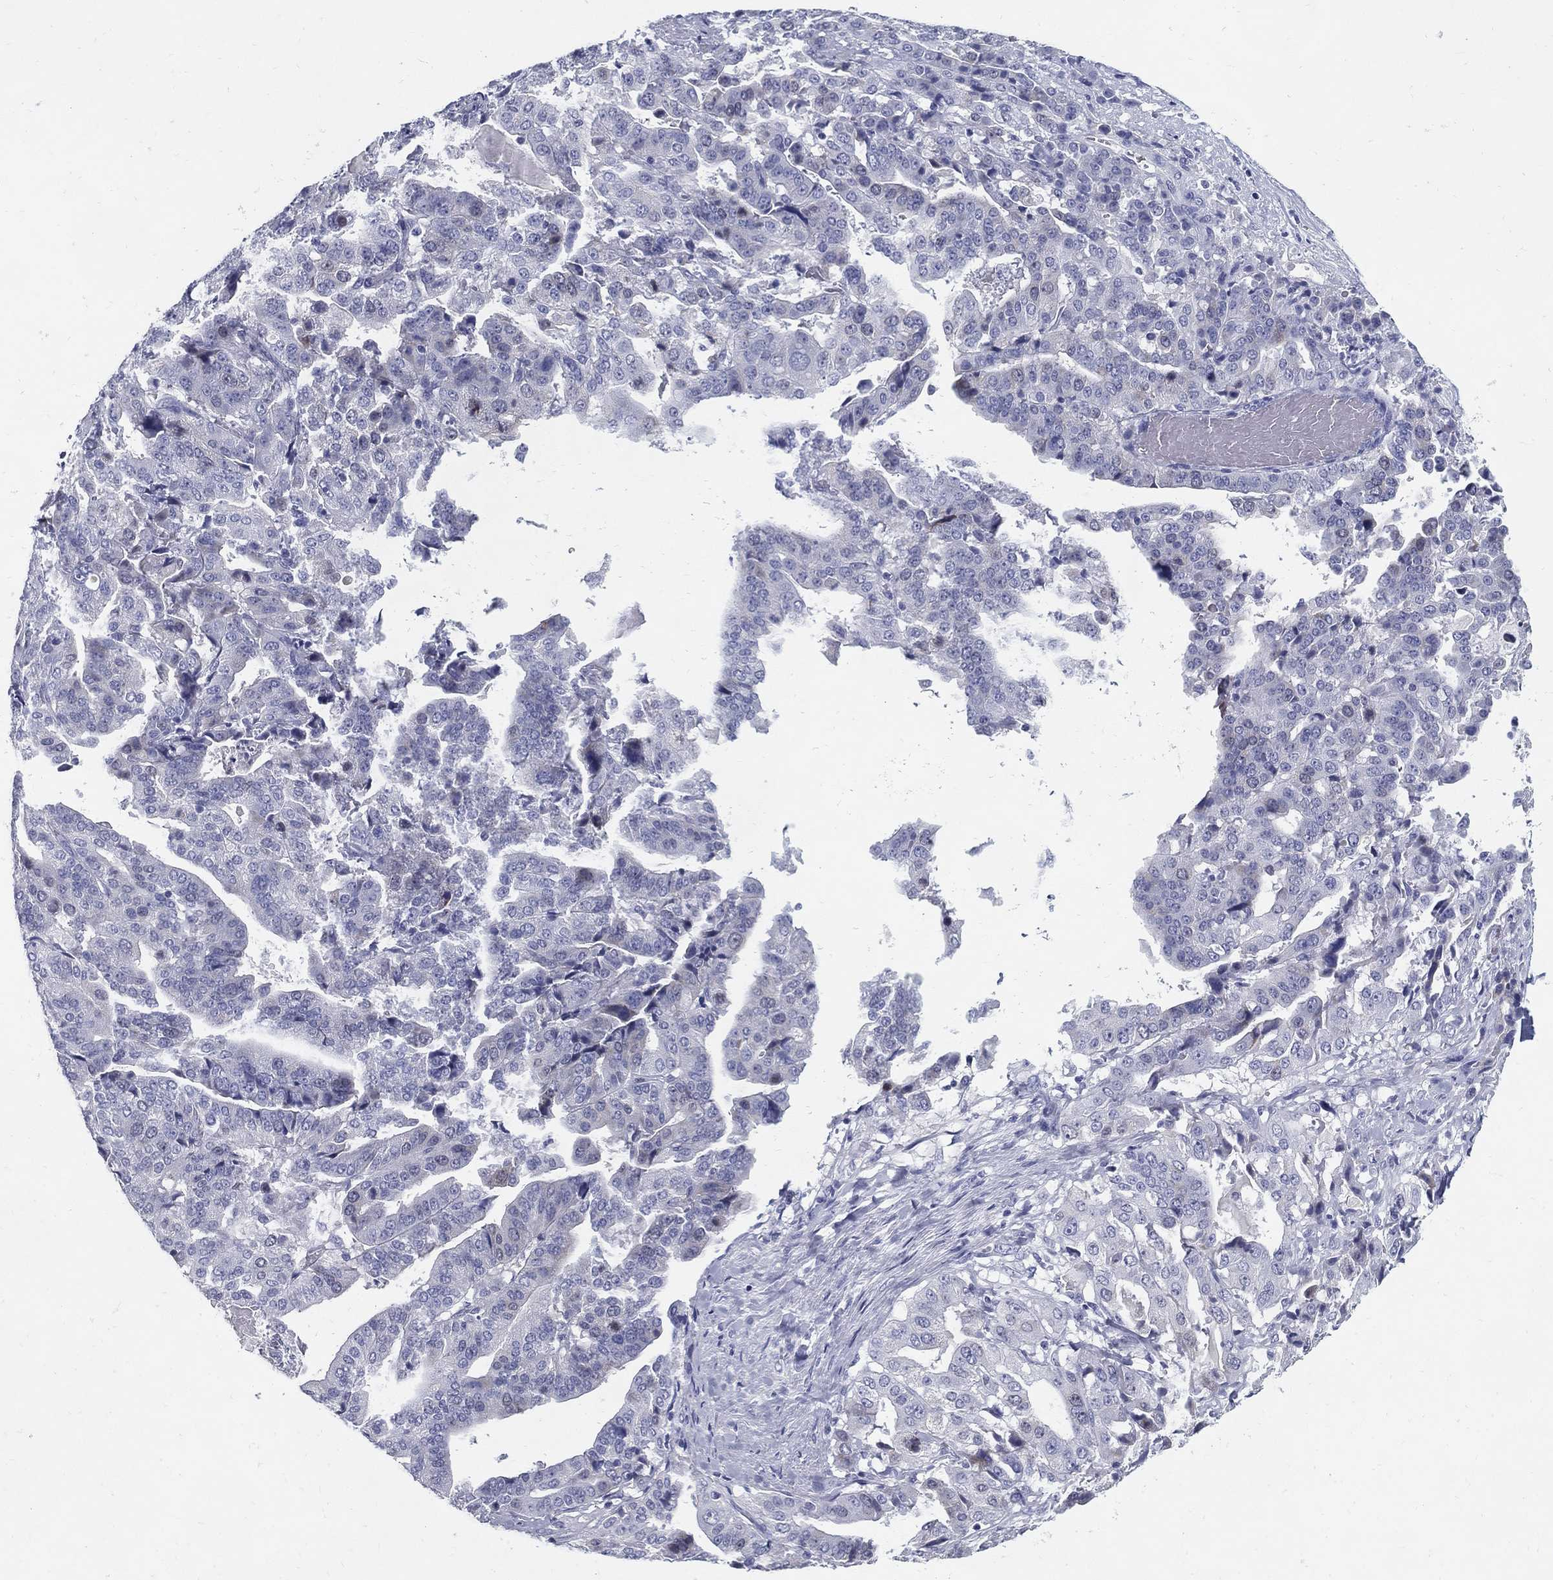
{"staining": {"intensity": "negative", "quantity": "none", "location": "none"}, "tissue": "stomach cancer", "cell_type": "Tumor cells", "image_type": "cancer", "snomed": [{"axis": "morphology", "description": "Adenocarcinoma, NOS"}, {"axis": "topography", "description": "Stomach"}], "caption": "DAB (3,3'-diaminobenzidine) immunohistochemical staining of stomach cancer (adenocarcinoma) shows no significant staining in tumor cells.", "gene": "KIF2C", "patient": {"sex": "male", "age": 48}}